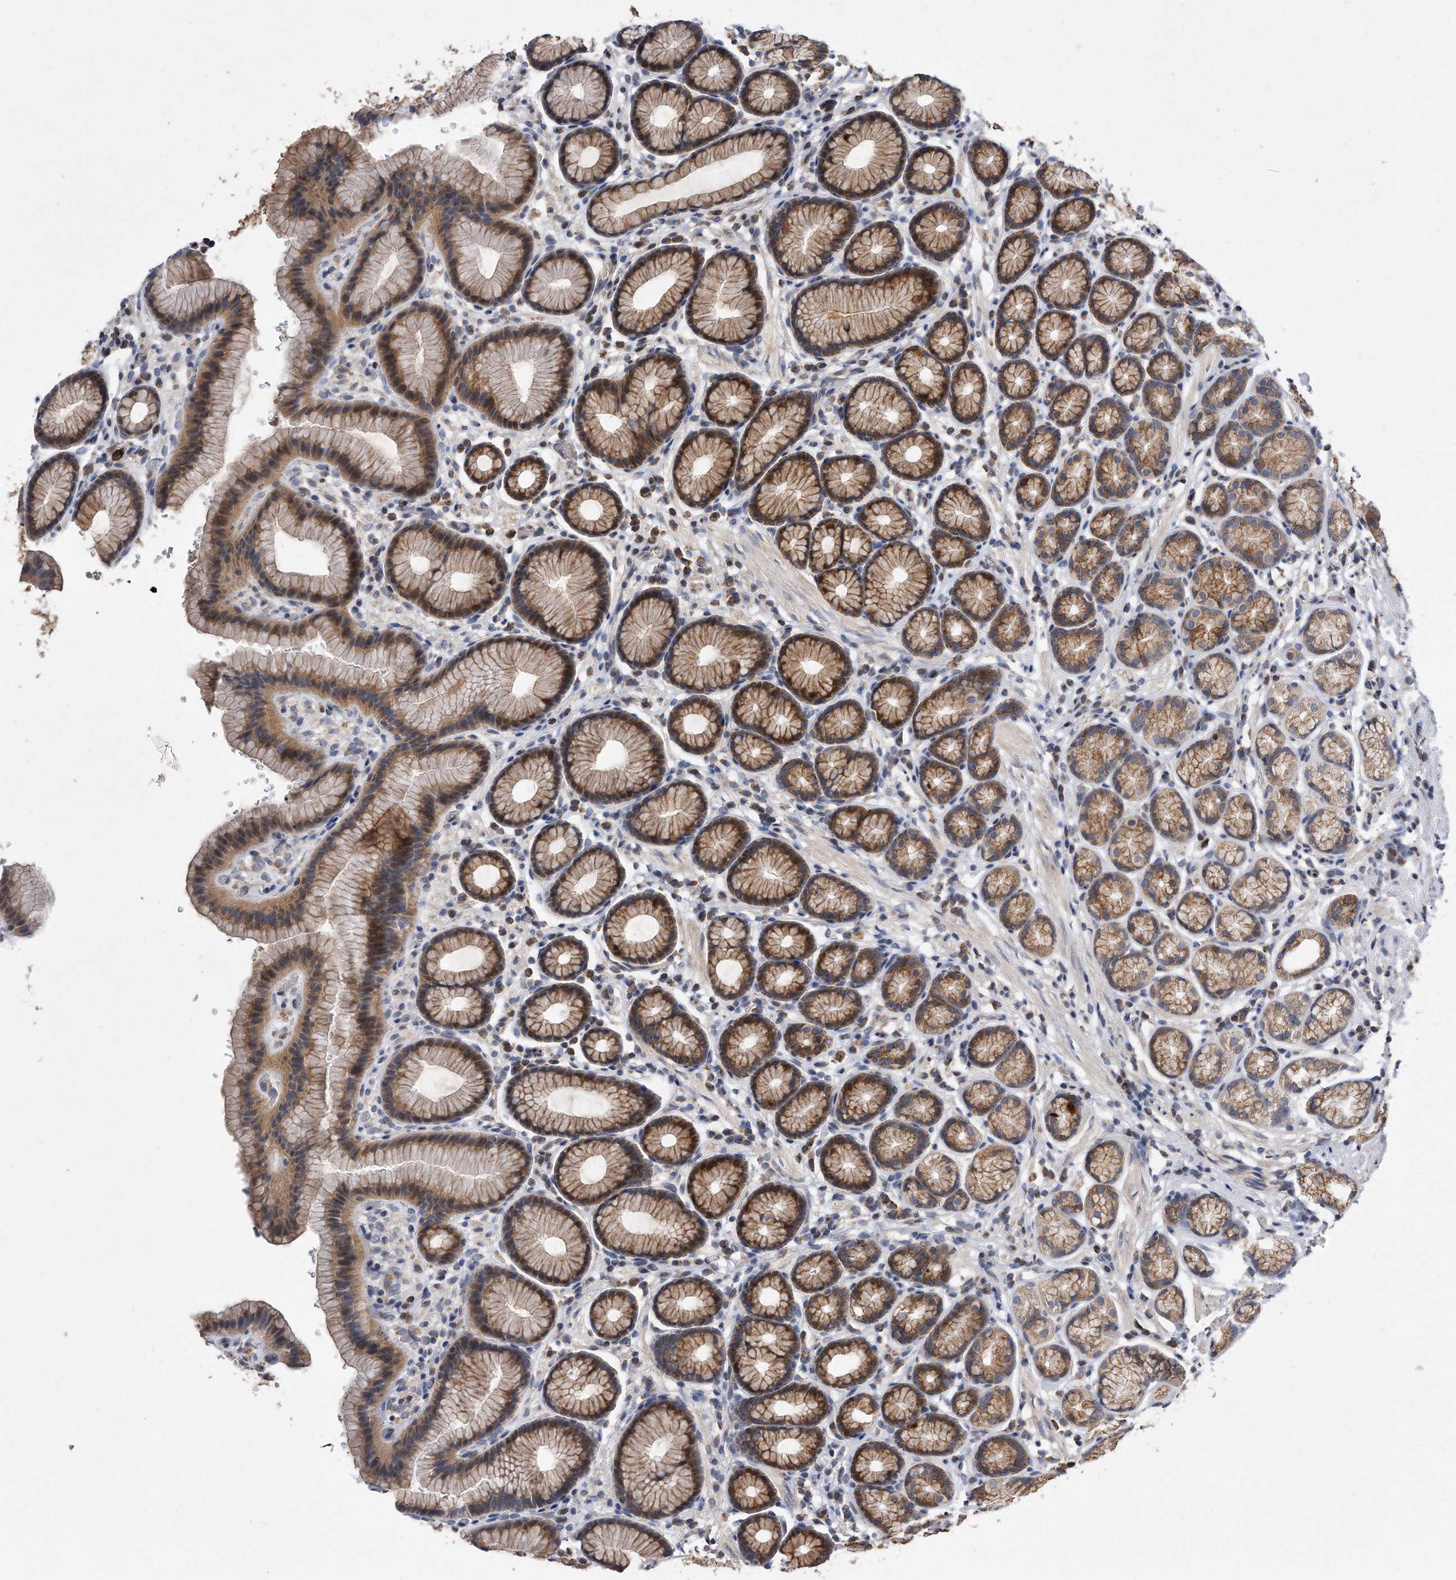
{"staining": {"intensity": "moderate", "quantity": ">75%", "location": "cytoplasmic/membranous"}, "tissue": "stomach", "cell_type": "Glandular cells", "image_type": "normal", "snomed": [{"axis": "morphology", "description": "Normal tissue, NOS"}, {"axis": "topography", "description": "Stomach"}], "caption": "Immunohistochemistry (IHC) (DAB) staining of benign stomach demonstrates moderate cytoplasmic/membranous protein expression in approximately >75% of glandular cells. The staining was performed using DAB, with brown indicating positive protein expression. Nuclei are stained blue with hematoxylin.", "gene": "PPP5C", "patient": {"sex": "male", "age": 42}}